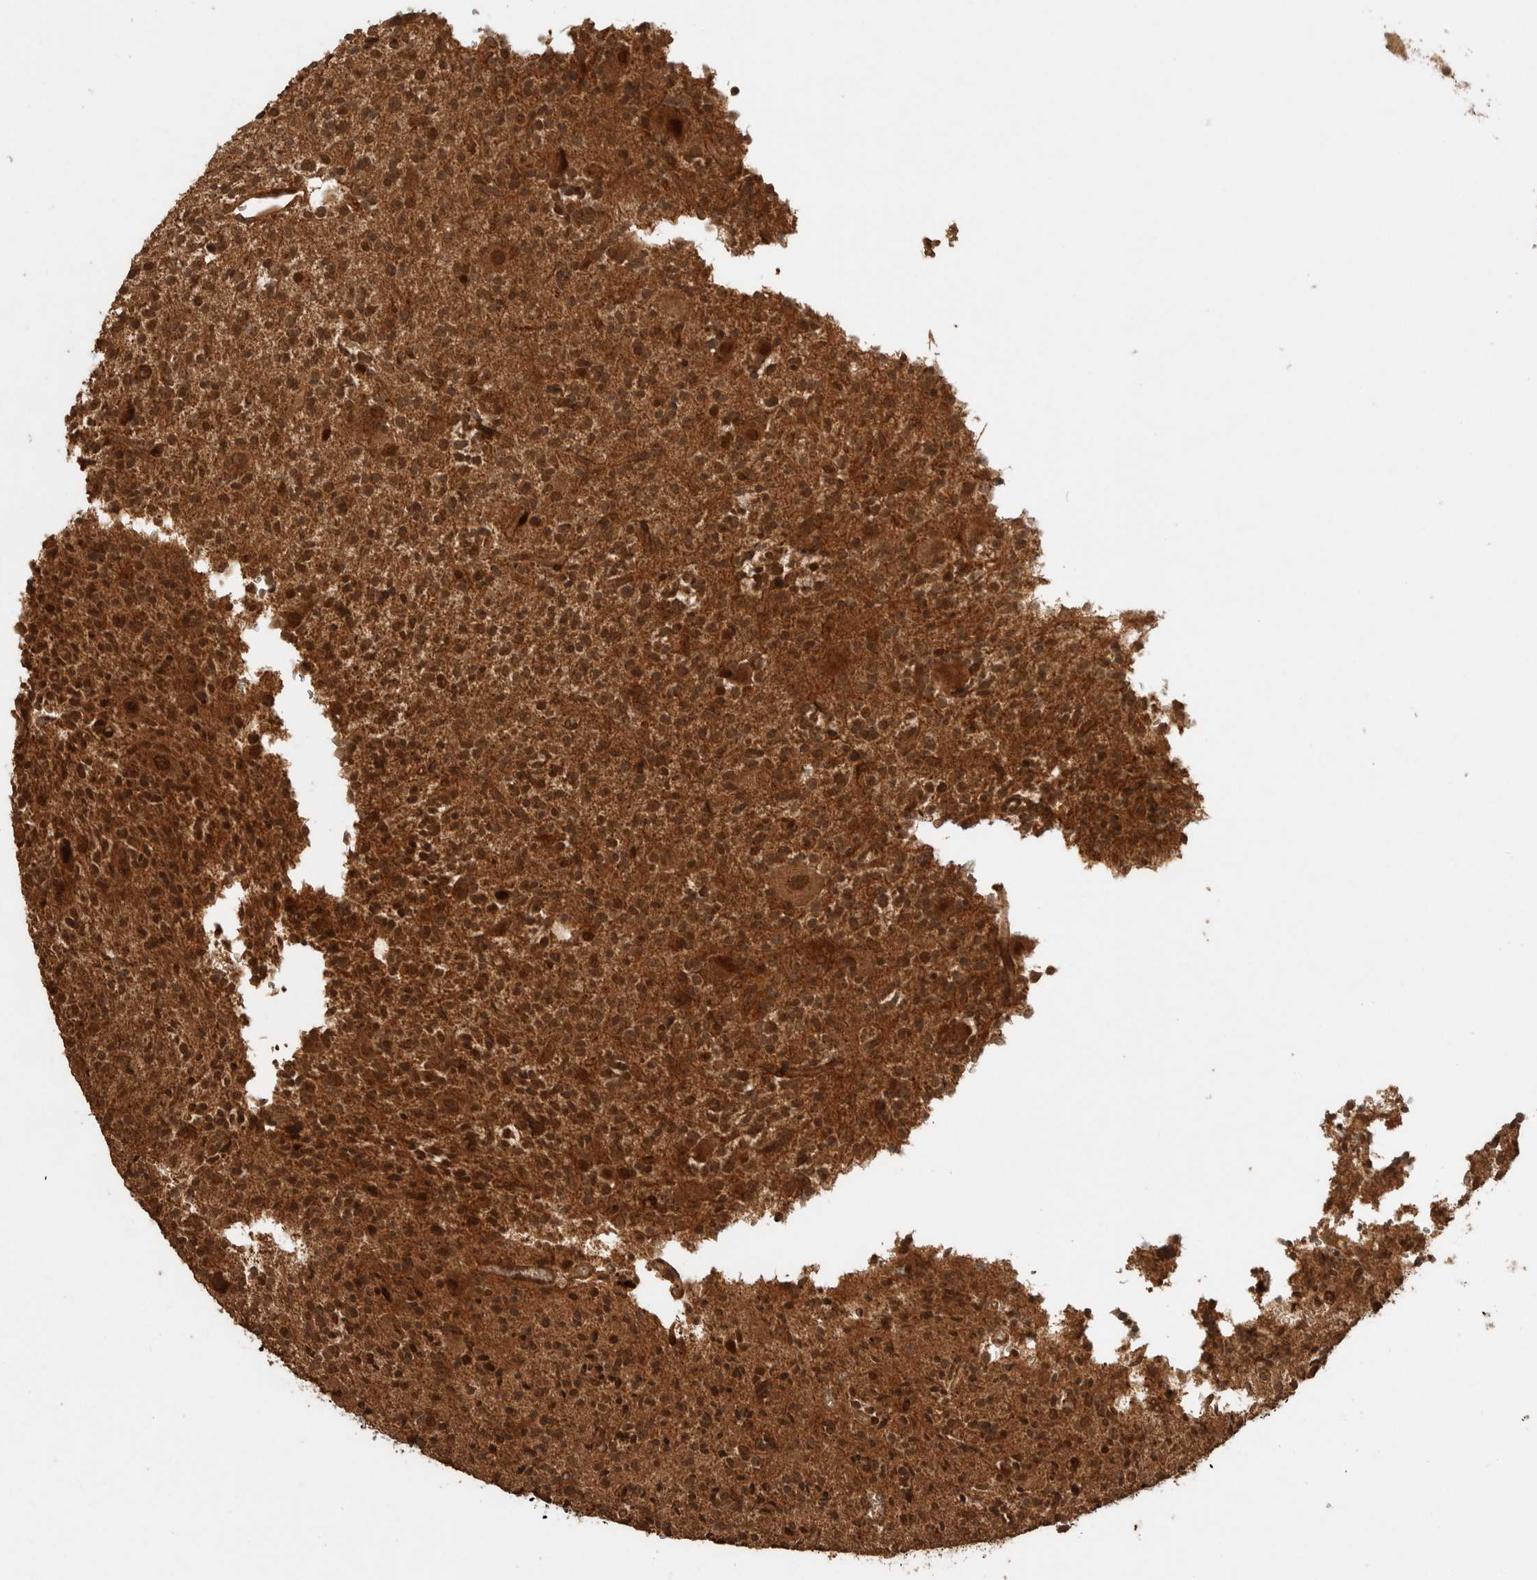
{"staining": {"intensity": "moderate", "quantity": ">75%", "location": "cytoplasmic/membranous,nuclear"}, "tissue": "glioma", "cell_type": "Tumor cells", "image_type": "cancer", "snomed": [{"axis": "morphology", "description": "Glioma, malignant, High grade"}, {"axis": "topography", "description": "Brain"}], "caption": "IHC (DAB) staining of human glioma shows moderate cytoplasmic/membranous and nuclear protein expression in approximately >75% of tumor cells. Immunohistochemistry stains the protein in brown and the nuclei are stained blue.", "gene": "CNTROB", "patient": {"sex": "male", "age": 34}}